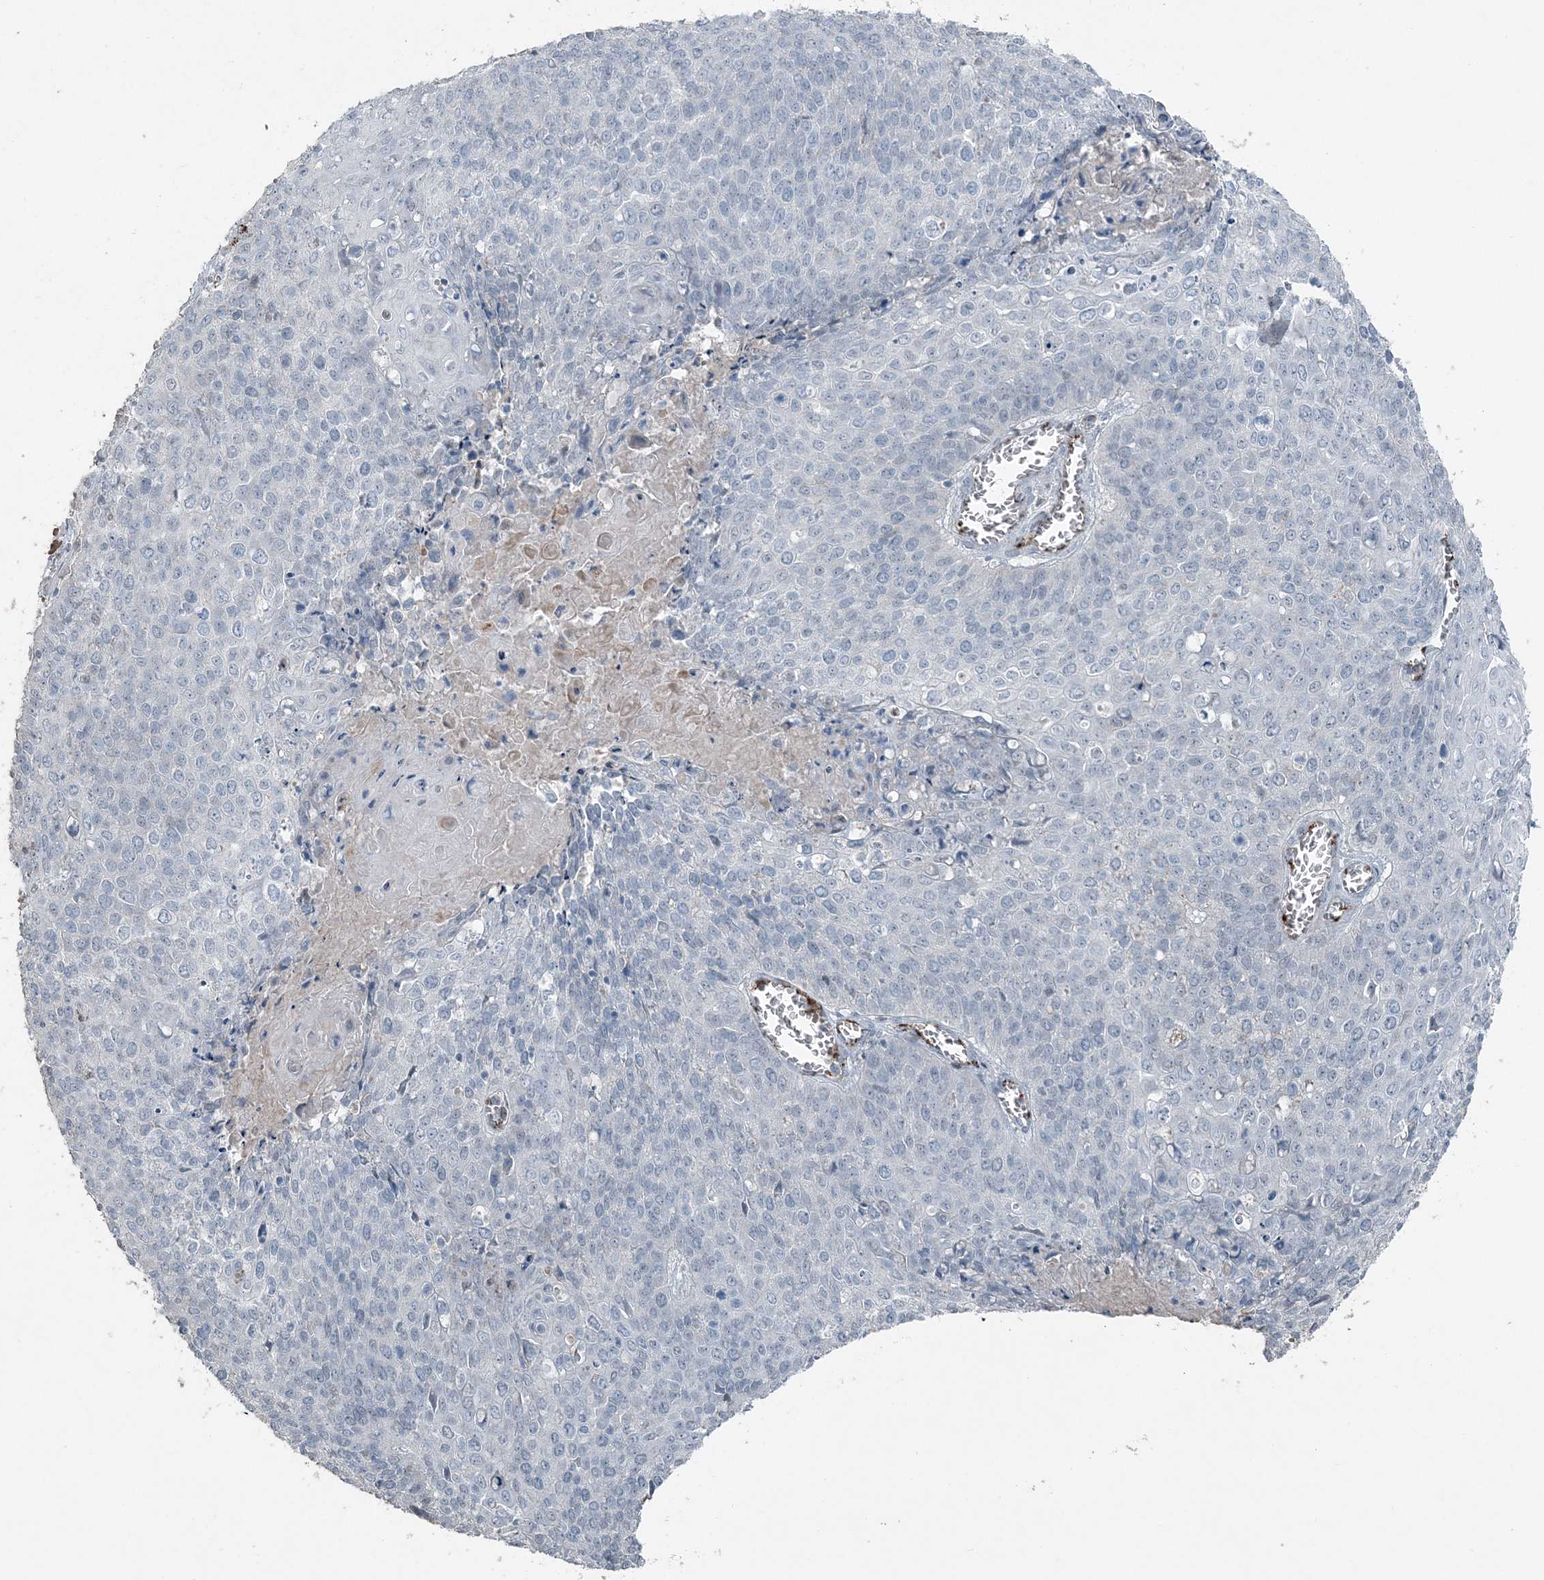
{"staining": {"intensity": "negative", "quantity": "none", "location": "none"}, "tissue": "cervical cancer", "cell_type": "Tumor cells", "image_type": "cancer", "snomed": [{"axis": "morphology", "description": "Squamous cell carcinoma, NOS"}, {"axis": "topography", "description": "Cervix"}], "caption": "Immunohistochemistry histopathology image of cervical cancer (squamous cell carcinoma) stained for a protein (brown), which displays no staining in tumor cells.", "gene": "ELOVL7", "patient": {"sex": "female", "age": 39}}